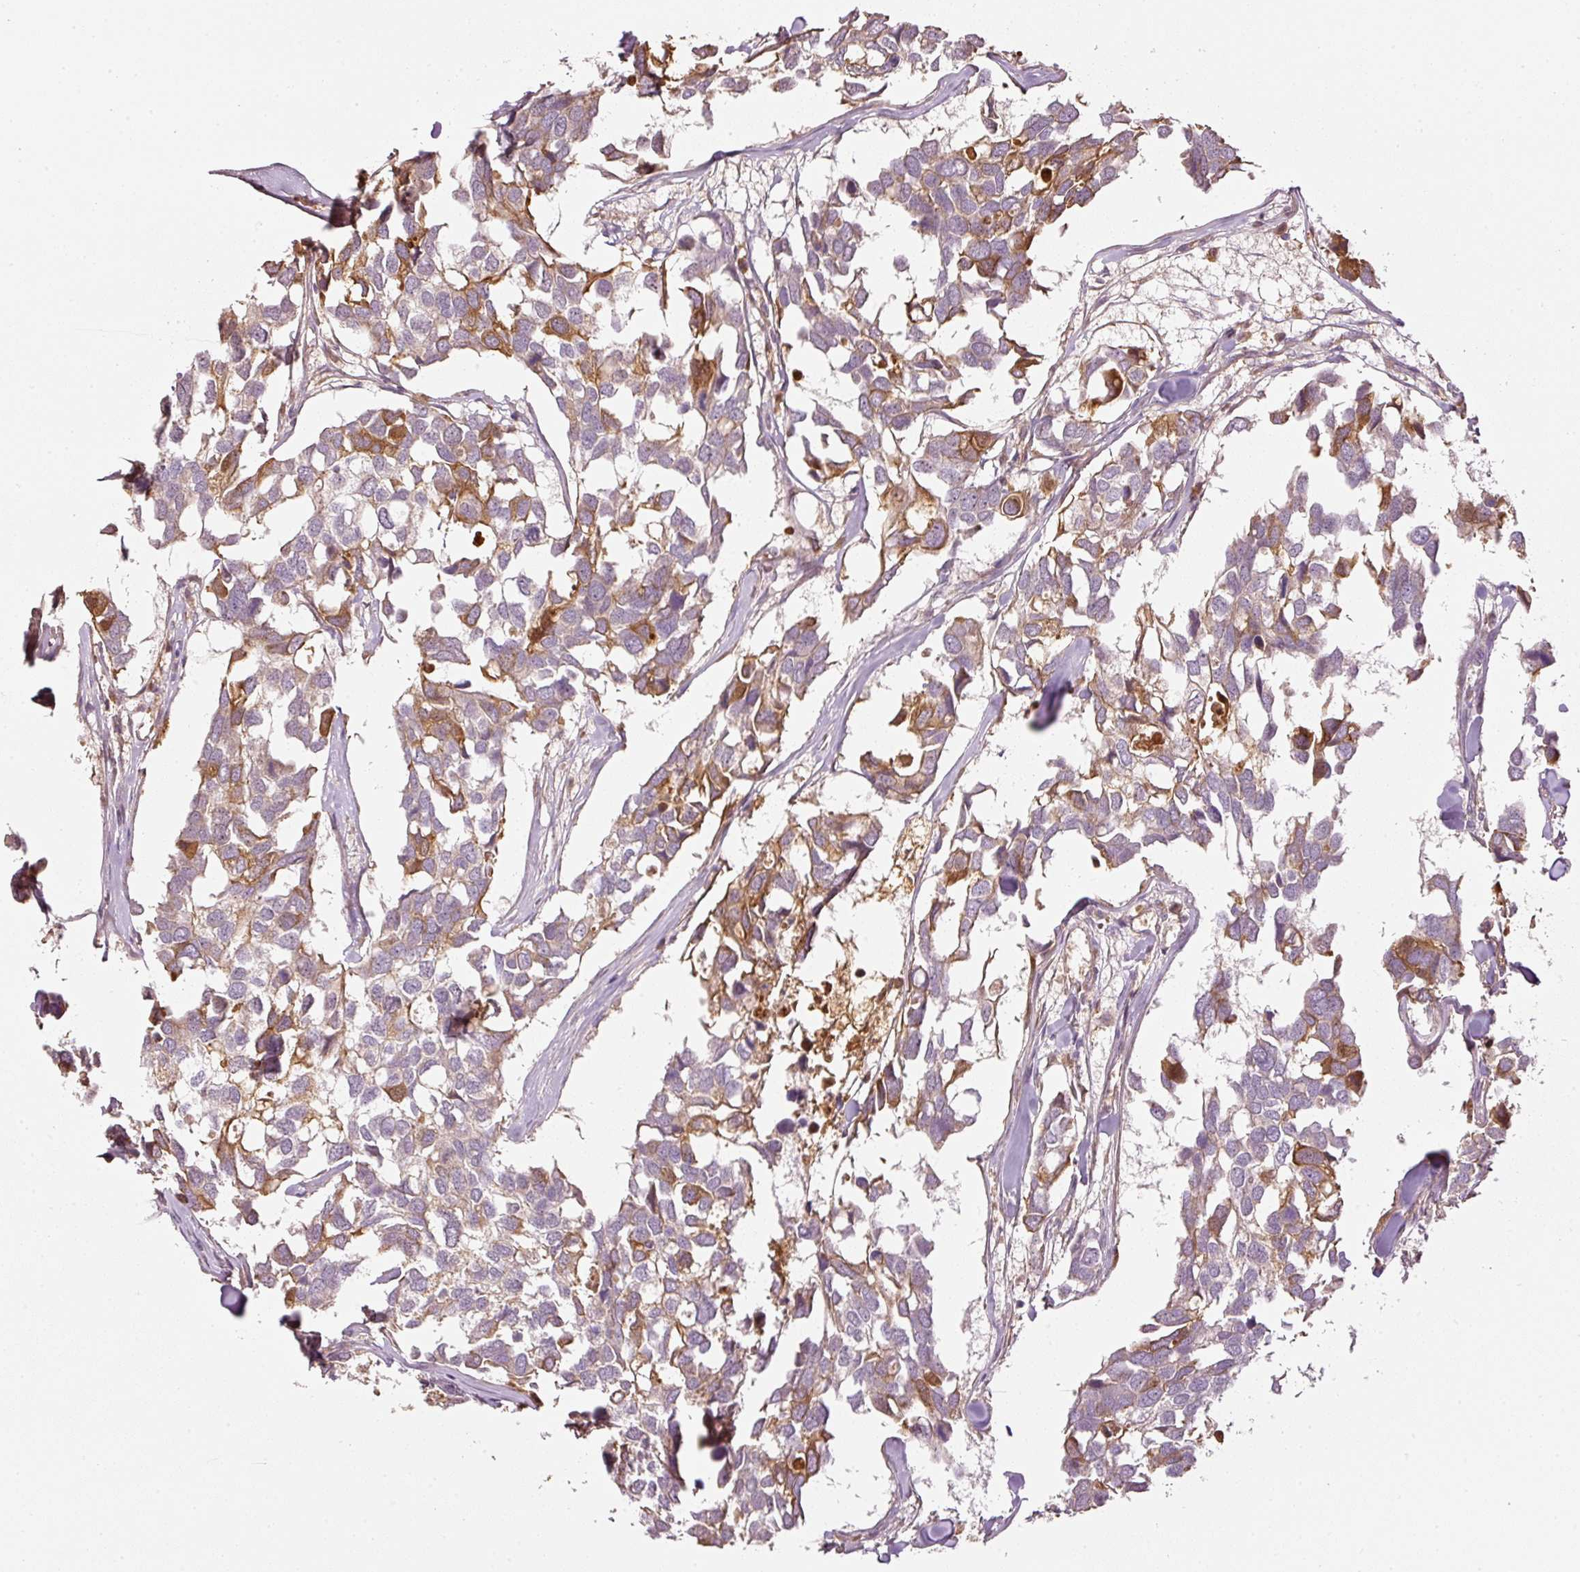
{"staining": {"intensity": "moderate", "quantity": "25%-75%", "location": "cytoplasmic/membranous"}, "tissue": "breast cancer", "cell_type": "Tumor cells", "image_type": "cancer", "snomed": [{"axis": "morphology", "description": "Duct carcinoma"}, {"axis": "topography", "description": "Breast"}], "caption": "Immunohistochemical staining of breast cancer (intraductal carcinoma) demonstrates moderate cytoplasmic/membranous protein expression in about 25%-75% of tumor cells. (Brightfield microscopy of DAB IHC at high magnification).", "gene": "SERPING1", "patient": {"sex": "female", "age": 83}}